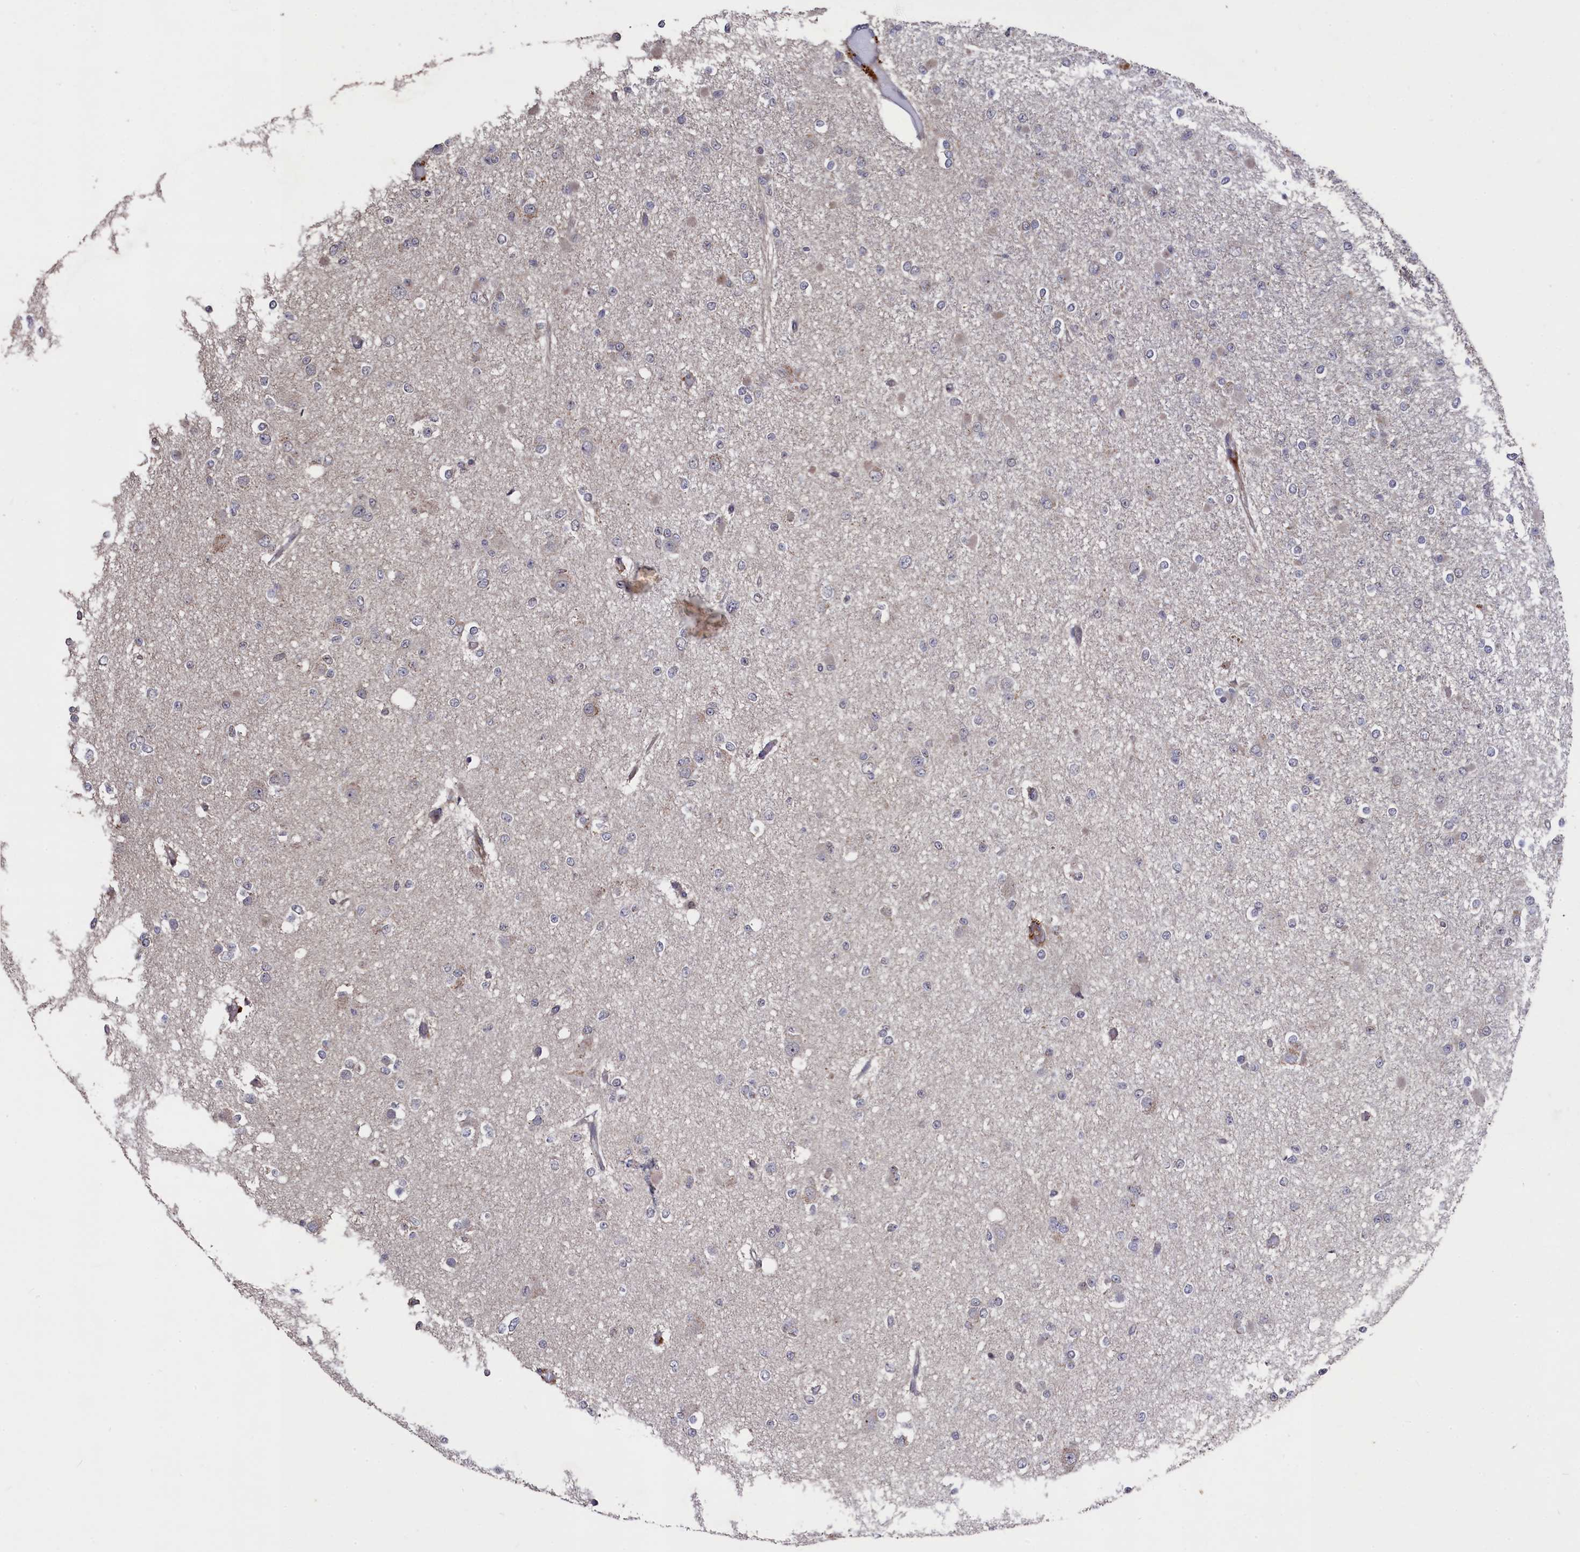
{"staining": {"intensity": "negative", "quantity": "none", "location": "none"}, "tissue": "glioma", "cell_type": "Tumor cells", "image_type": "cancer", "snomed": [{"axis": "morphology", "description": "Glioma, malignant, Low grade"}, {"axis": "topography", "description": "Brain"}], "caption": "A histopathology image of malignant low-grade glioma stained for a protein exhibits no brown staining in tumor cells.", "gene": "TMC5", "patient": {"sex": "female", "age": 22}}